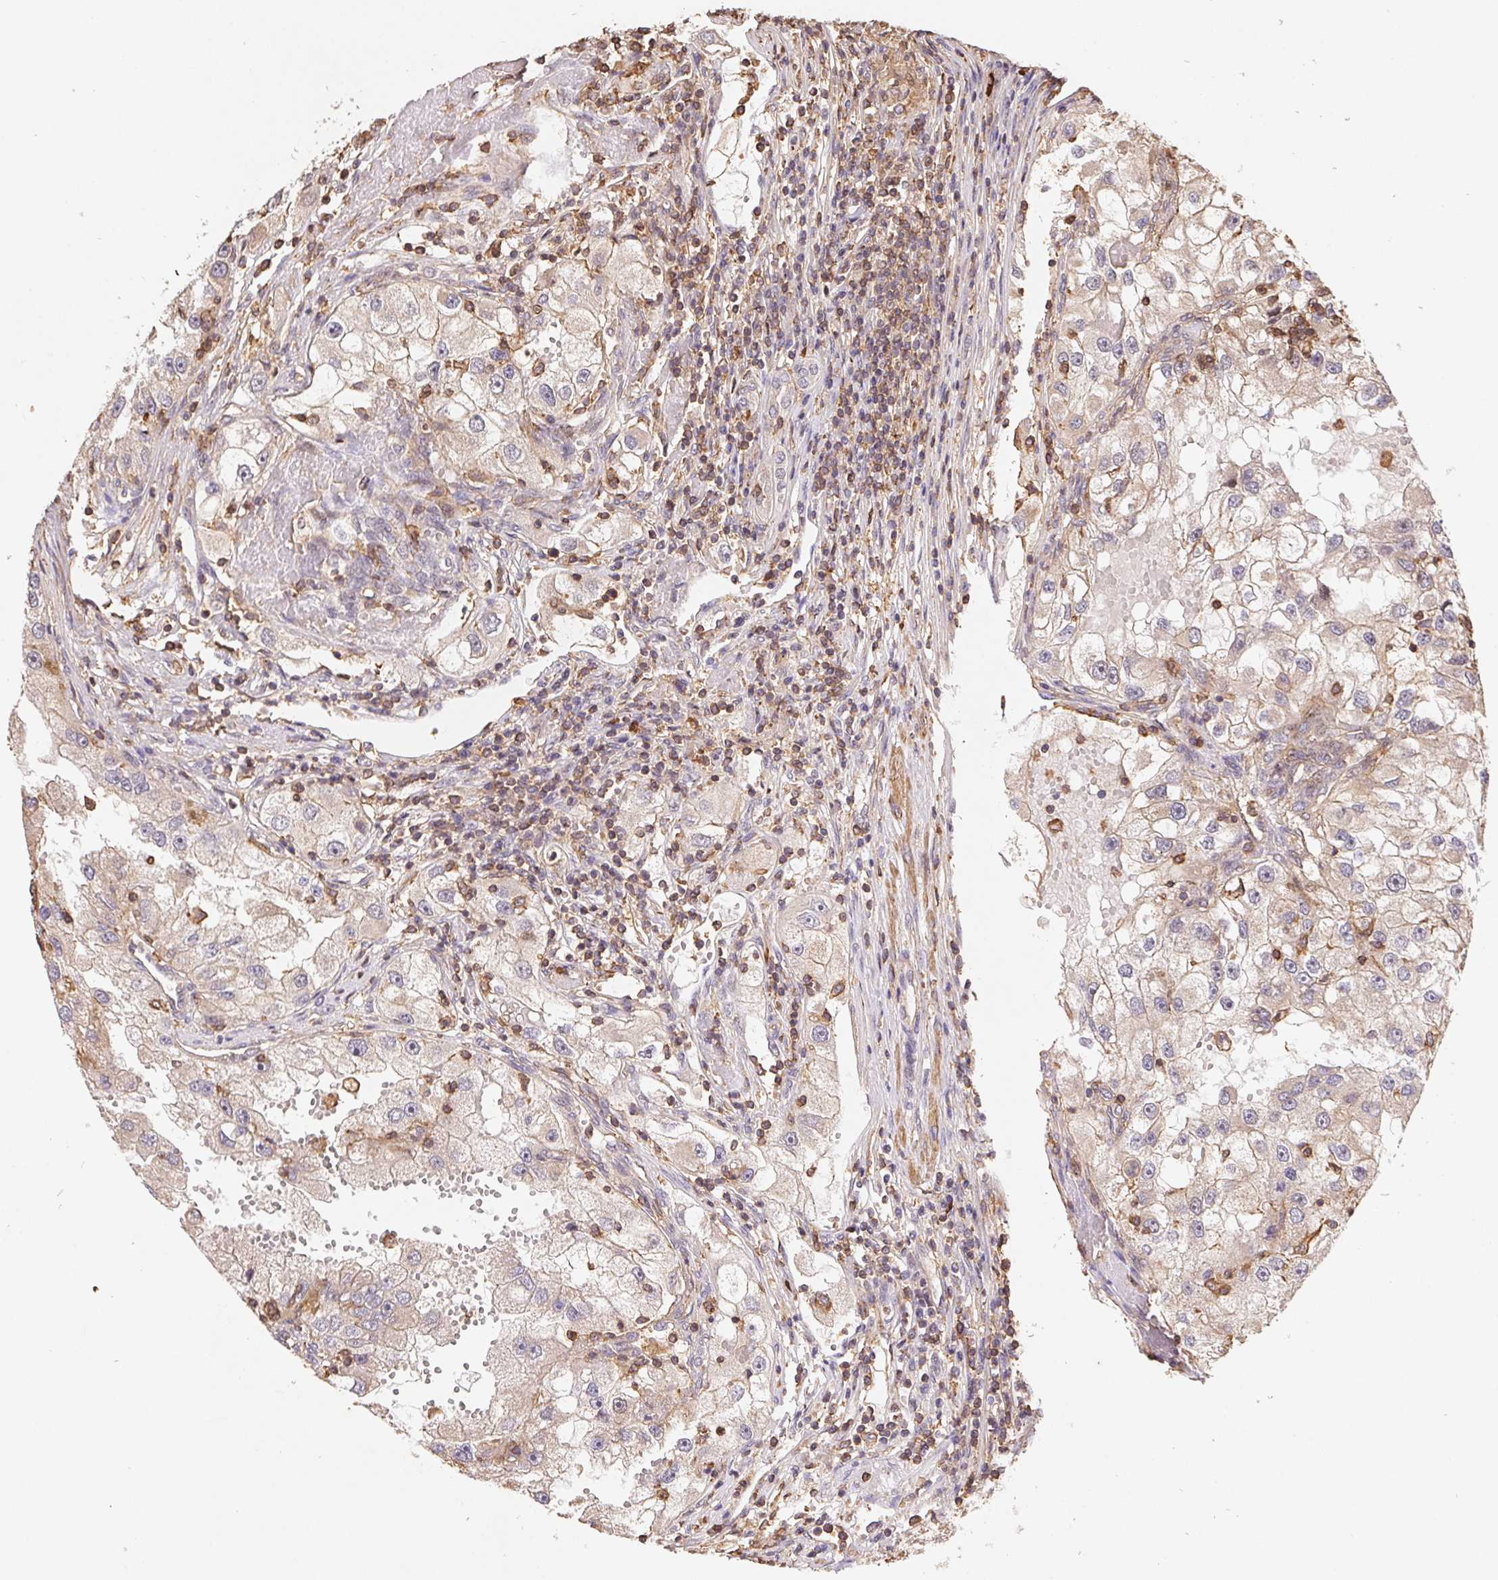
{"staining": {"intensity": "weak", "quantity": "<25%", "location": "cytoplasmic/membranous"}, "tissue": "renal cancer", "cell_type": "Tumor cells", "image_type": "cancer", "snomed": [{"axis": "morphology", "description": "Adenocarcinoma, NOS"}, {"axis": "topography", "description": "Kidney"}], "caption": "Protein analysis of adenocarcinoma (renal) reveals no significant positivity in tumor cells.", "gene": "ATG10", "patient": {"sex": "male", "age": 63}}